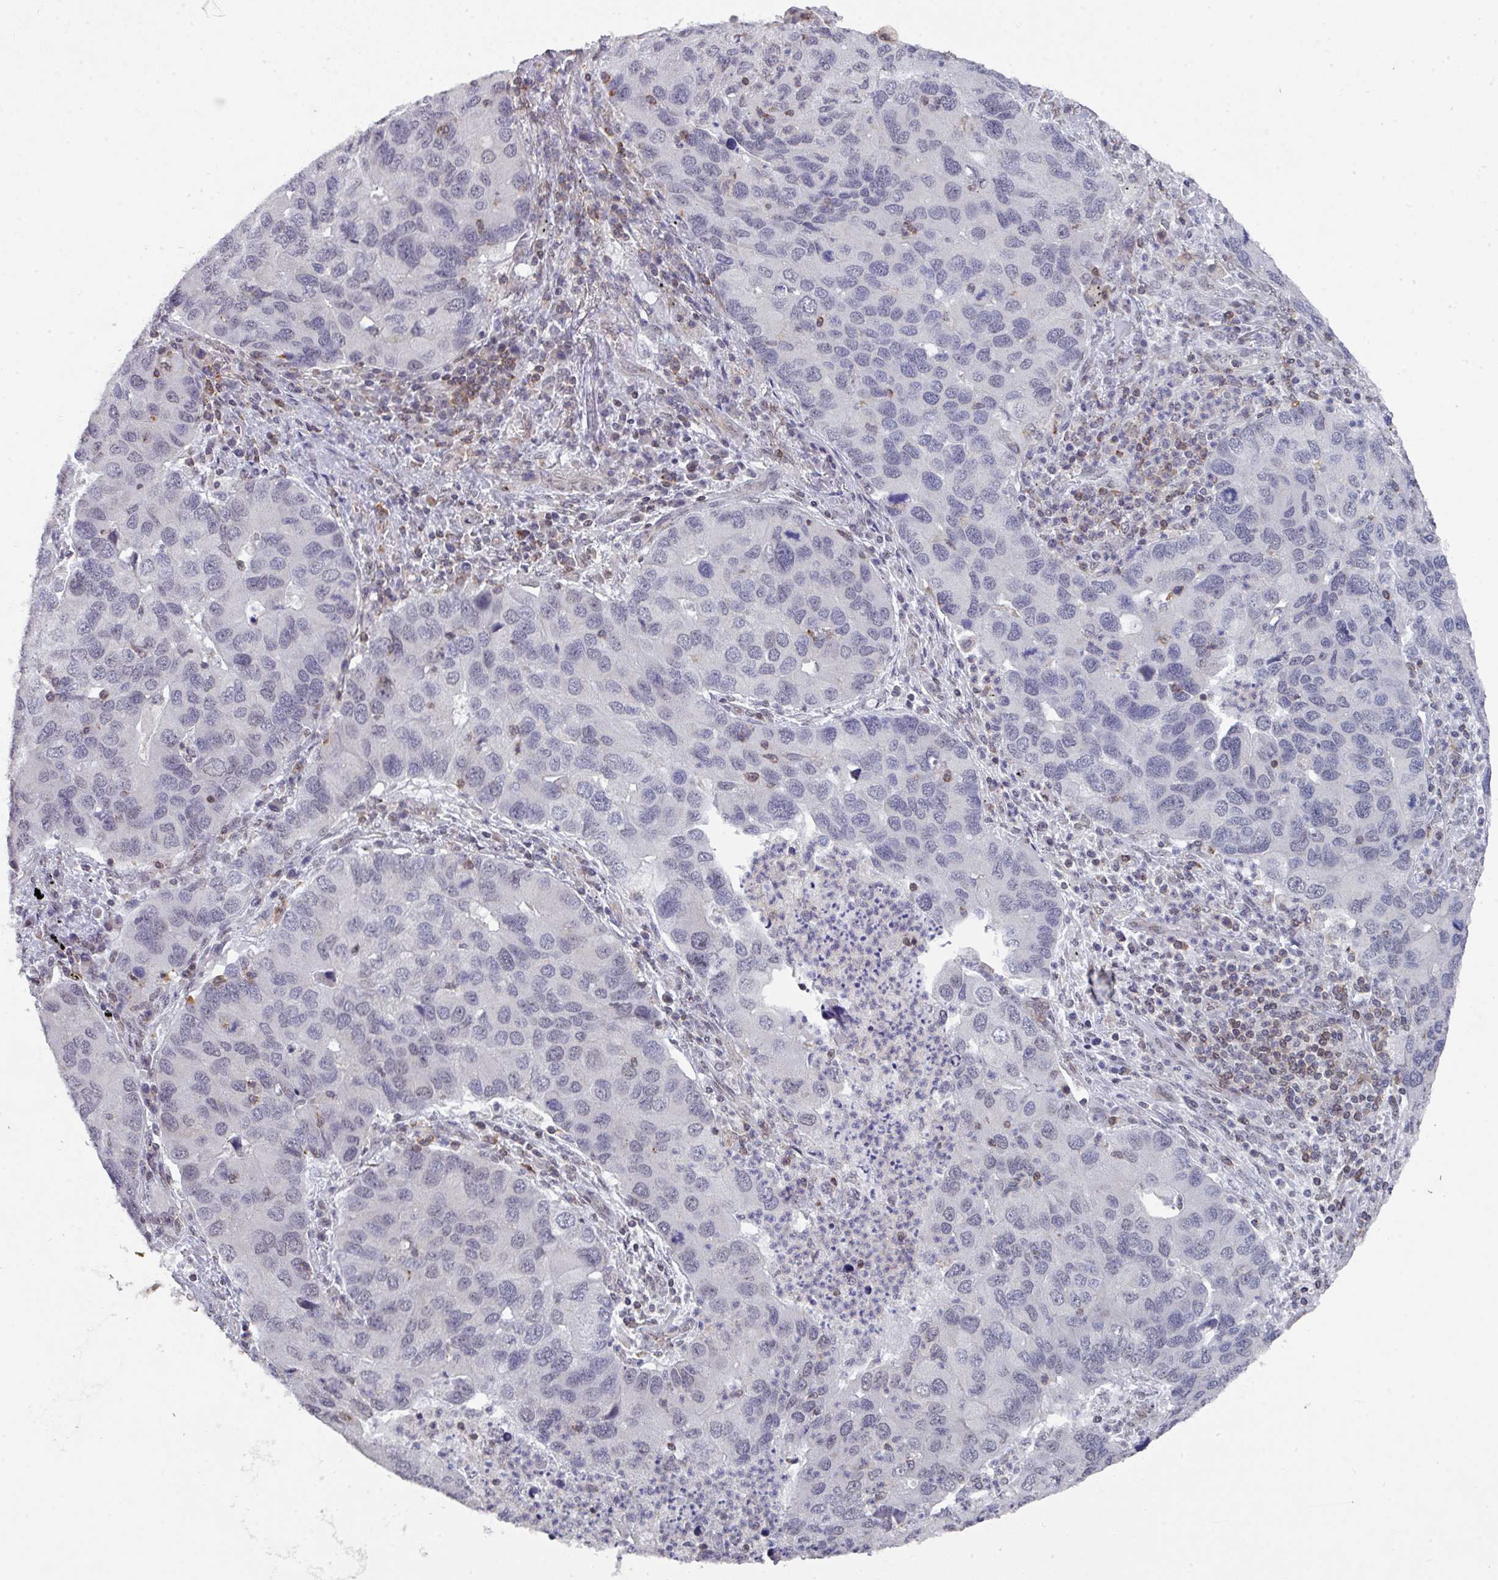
{"staining": {"intensity": "negative", "quantity": "none", "location": "none"}, "tissue": "lung cancer", "cell_type": "Tumor cells", "image_type": "cancer", "snomed": [{"axis": "morphology", "description": "Aneuploidy"}, {"axis": "morphology", "description": "Adenocarcinoma, NOS"}, {"axis": "topography", "description": "Lymph node"}, {"axis": "topography", "description": "Lung"}], "caption": "Human adenocarcinoma (lung) stained for a protein using immunohistochemistry reveals no expression in tumor cells.", "gene": "RASAL3", "patient": {"sex": "female", "age": 74}}